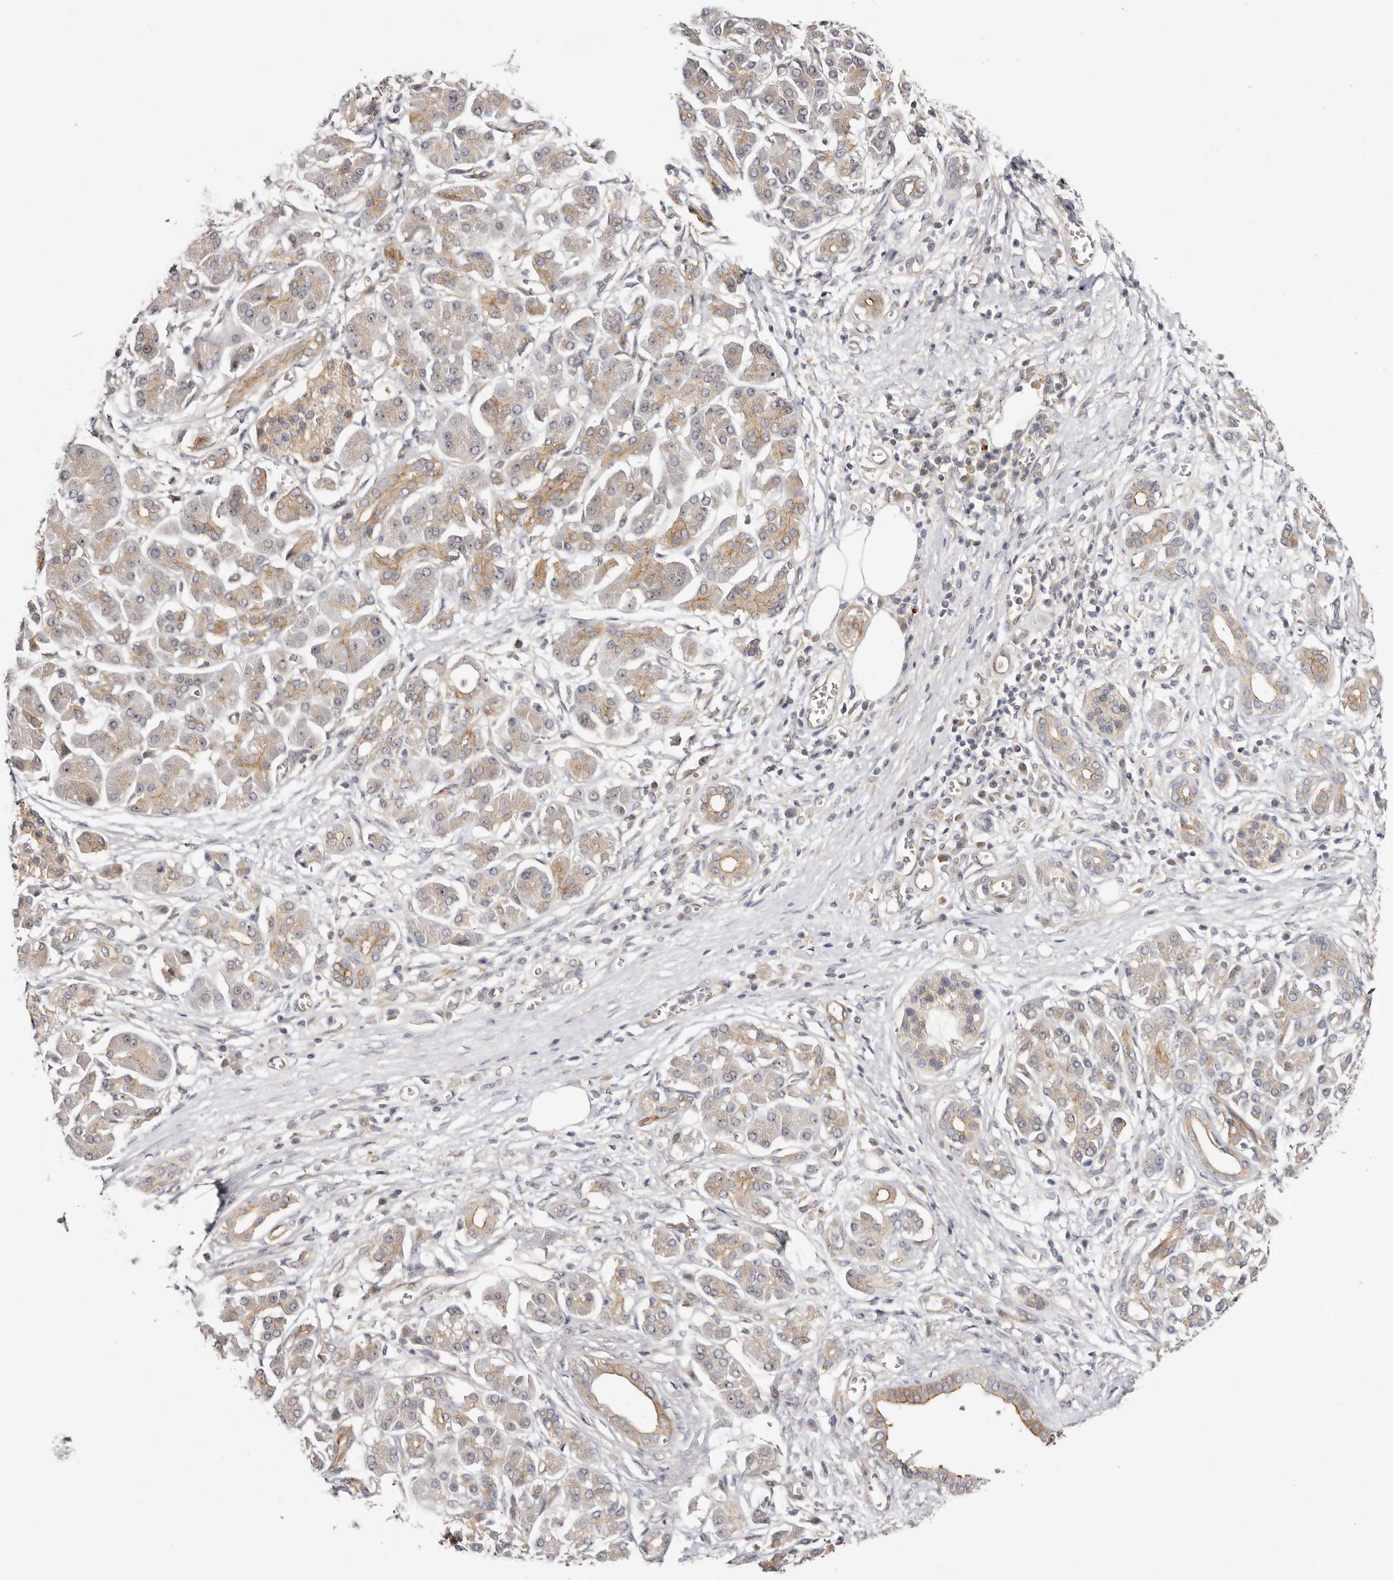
{"staining": {"intensity": "moderate", "quantity": ">75%", "location": "cytoplasmic/membranous,nuclear"}, "tissue": "pancreatic cancer", "cell_type": "Tumor cells", "image_type": "cancer", "snomed": [{"axis": "morphology", "description": "Adenocarcinoma, NOS"}, {"axis": "topography", "description": "Pancreas"}], "caption": "Brown immunohistochemical staining in adenocarcinoma (pancreatic) displays moderate cytoplasmic/membranous and nuclear staining in about >75% of tumor cells.", "gene": "PANK4", "patient": {"sex": "male", "age": 78}}